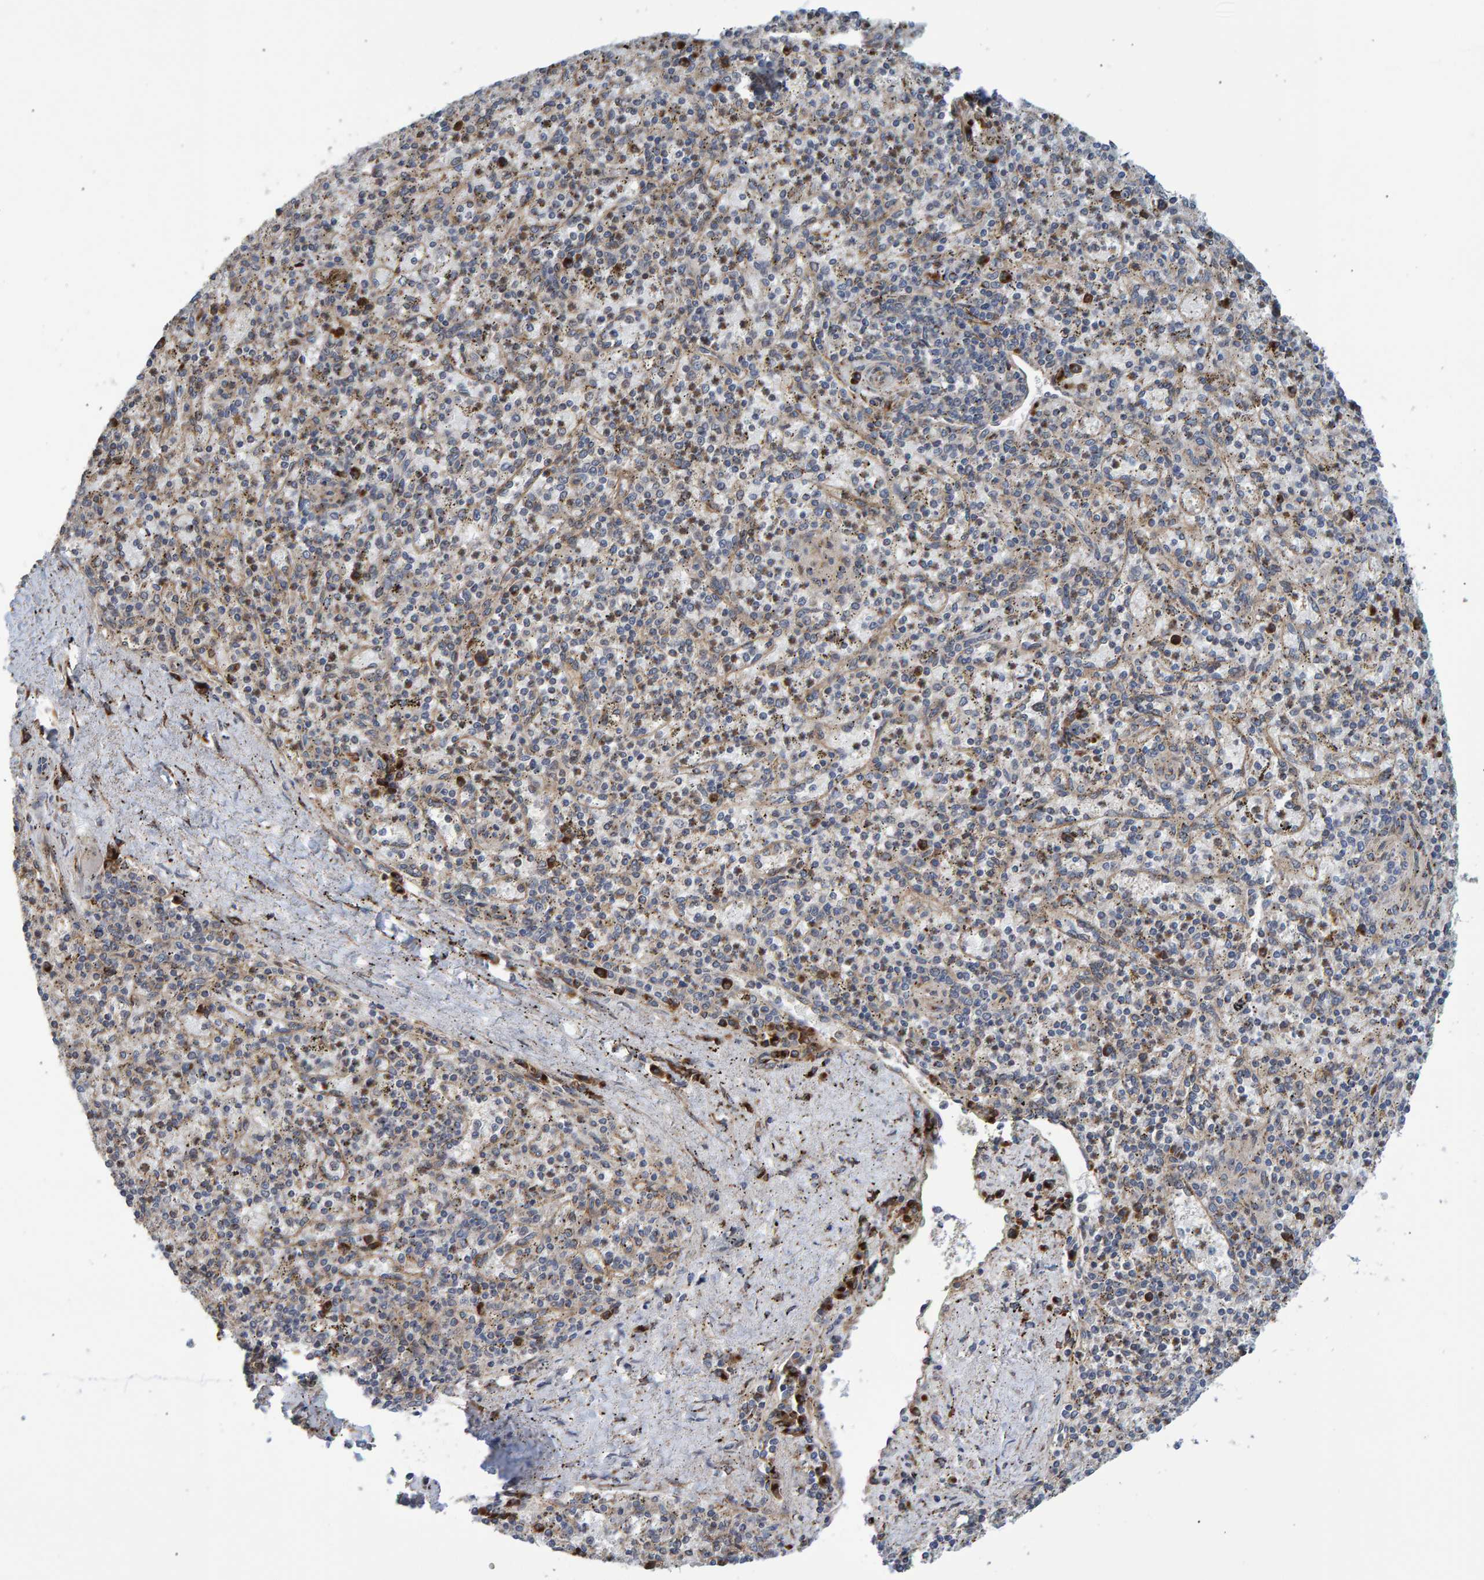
{"staining": {"intensity": "negative", "quantity": "none", "location": "none"}, "tissue": "spleen", "cell_type": "Cells in red pulp", "image_type": "normal", "snomed": [{"axis": "morphology", "description": "Normal tissue, NOS"}, {"axis": "topography", "description": "Spleen"}], "caption": "Immunohistochemistry micrograph of normal human spleen stained for a protein (brown), which demonstrates no expression in cells in red pulp.", "gene": "FAM117A", "patient": {"sex": "male", "age": 72}}